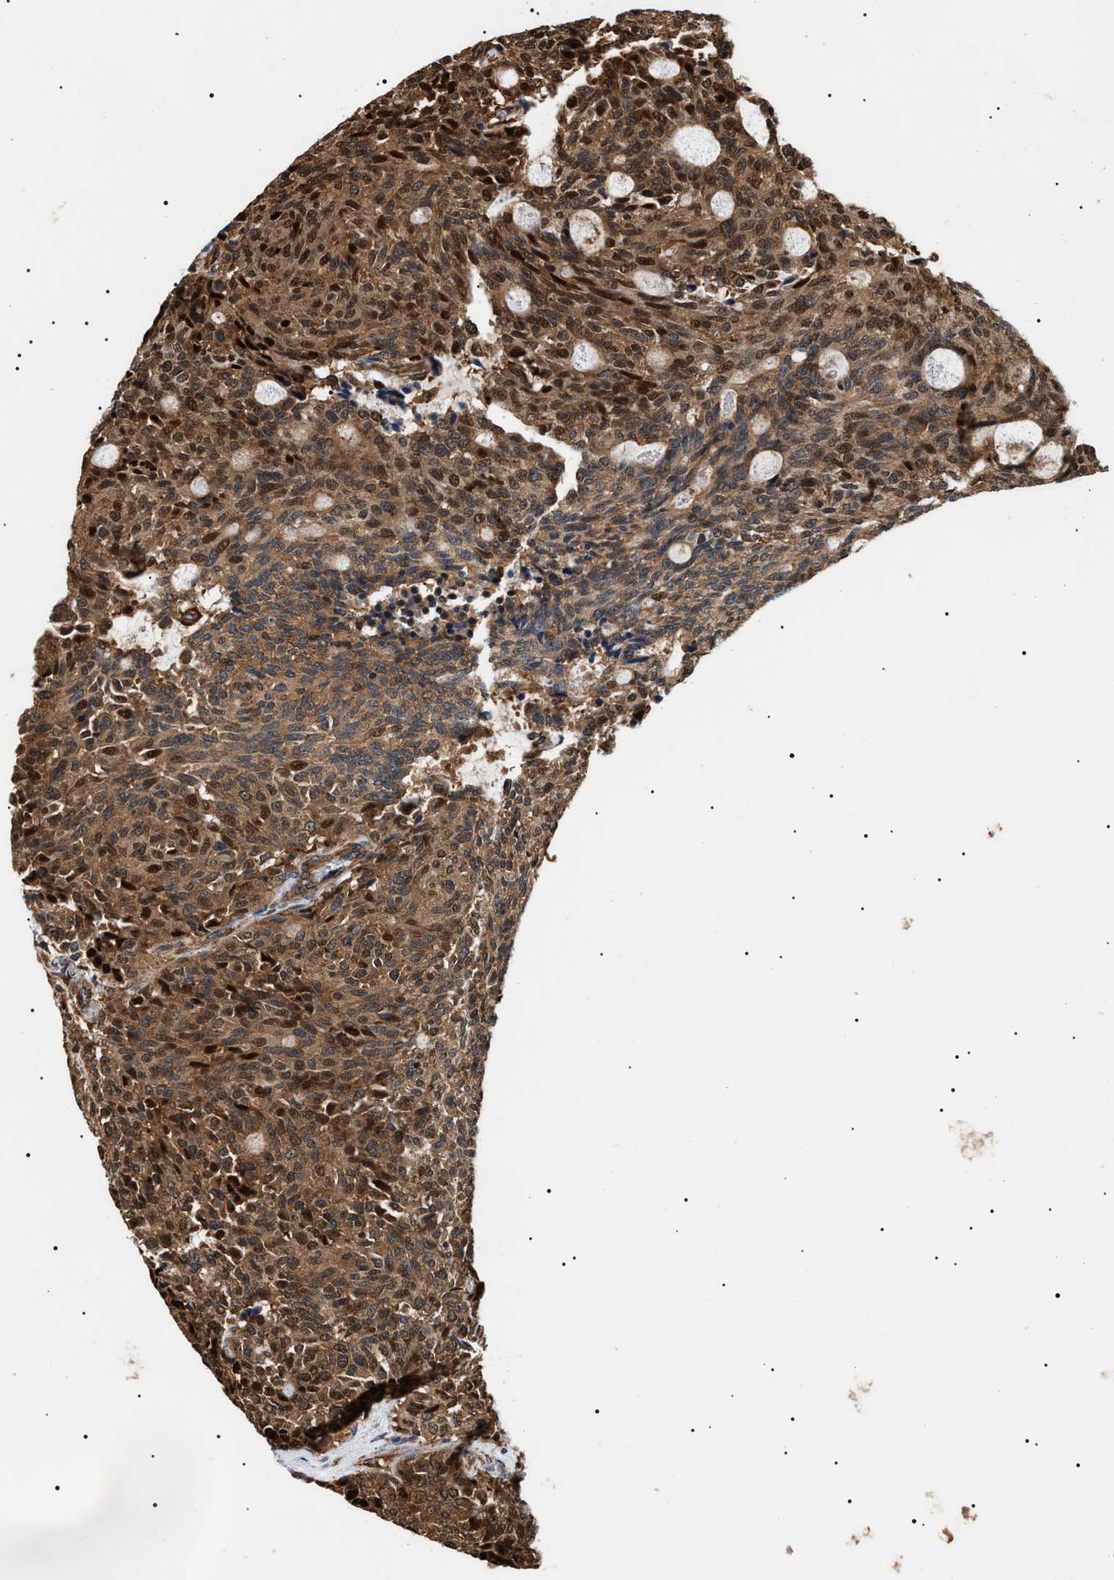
{"staining": {"intensity": "strong", "quantity": "25%-75%", "location": "cytoplasmic/membranous,nuclear"}, "tissue": "carcinoid", "cell_type": "Tumor cells", "image_type": "cancer", "snomed": [{"axis": "morphology", "description": "Carcinoid, malignant, NOS"}, {"axis": "topography", "description": "Pancreas"}], "caption": "A high amount of strong cytoplasmic/membranous and nuclear positivity is appreciated in approximately 25%-75% of tumor cells in carcinoid tissue.", "gene": "SH3GLB2", "patient": {"sex": "female", "age": 54}}